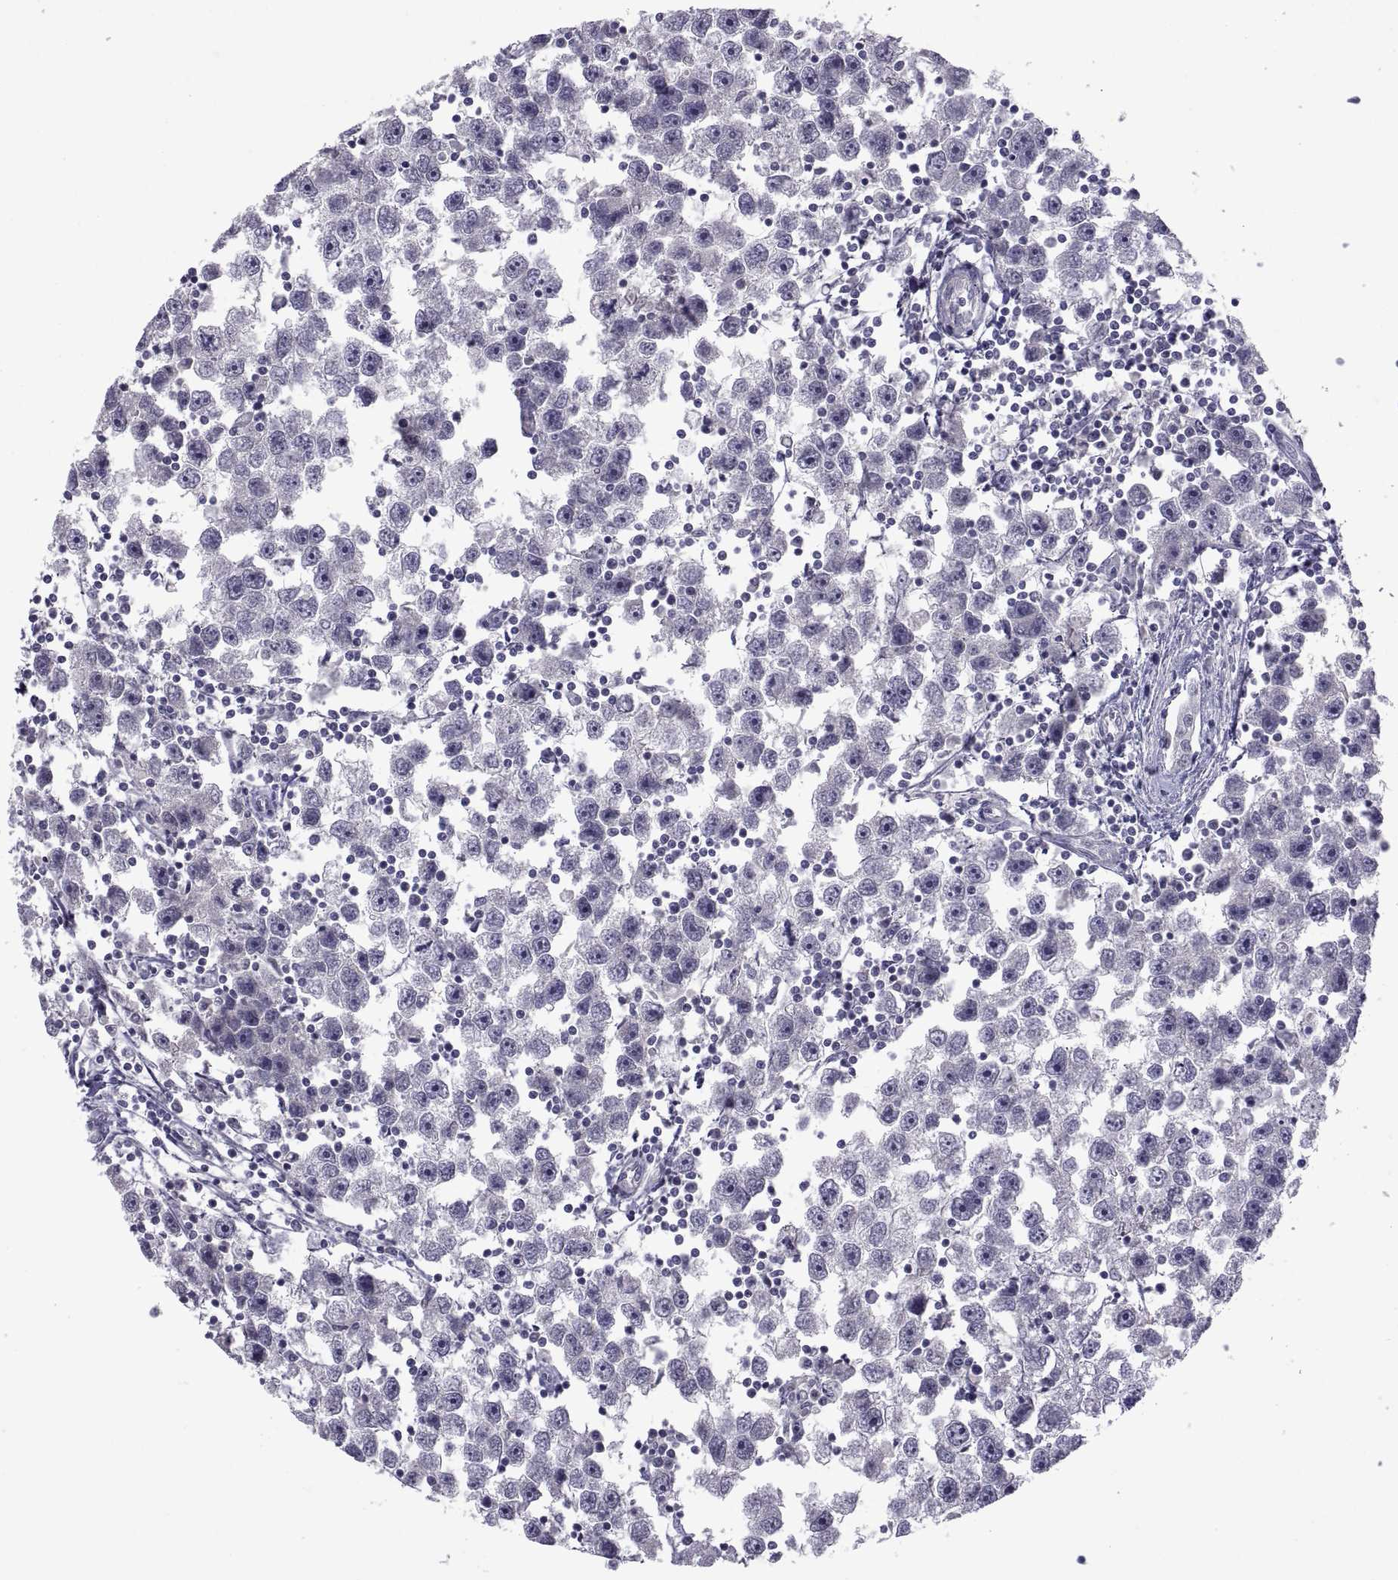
{"staining": {"intensity": "negative", "quantity": "none", "location": "none"}, "tissue": "testis cancer", "cell_type": "Tumor cells", "image_type": "cancer", "snomed": [{"axis": "morphology", "description": "Seminoma, NOS"}, {"axis": "topography", "description": "Testis"}], "caption": "Tumor cells show no significant protein positivity in seminoma (testis).", "gene": "NPTX2", "patient": {"sex": "male", "age": 30}}